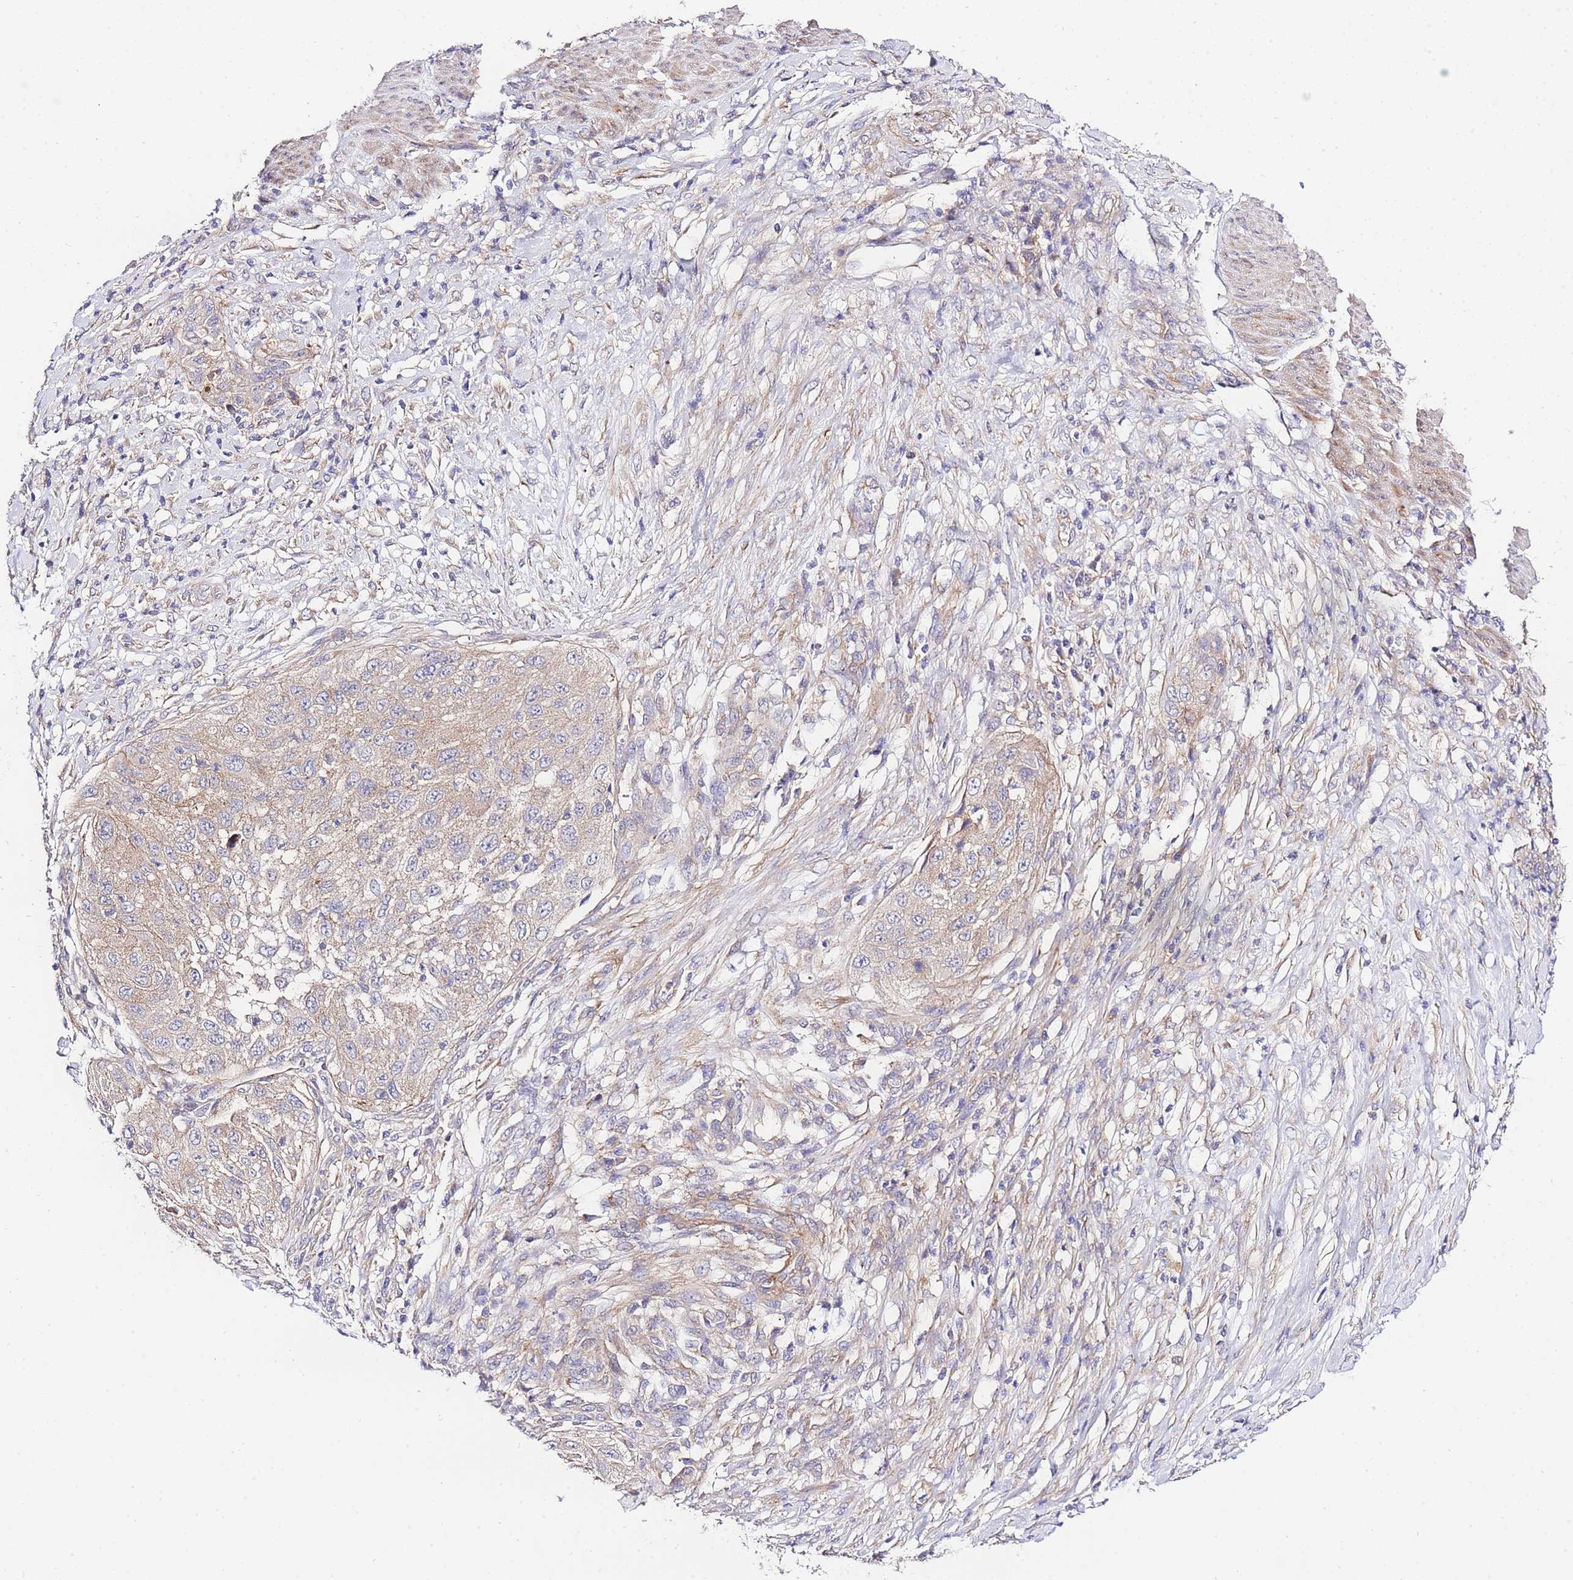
{"staining": {"intensity": "moderate", "quantity": "<25%", "location": "cytoplasmic/membranous"}, "tissue": "cervical cancer", "cell_type": "Tumor cells", "image_type": "cancer", "snomed": [{"axis": "morphology", "description": "Squamous cell carcinoma, NOS"}, {"axis": "topography", "description": "Cervix"}], "caption": "Tumor cells show moderate cytoplasmic/membranous positivity in about <25% of cells in cervical squamous cell carcinoma.", "gene": "INSYN2B", "patient": {"sex": "female", "age": 42}}